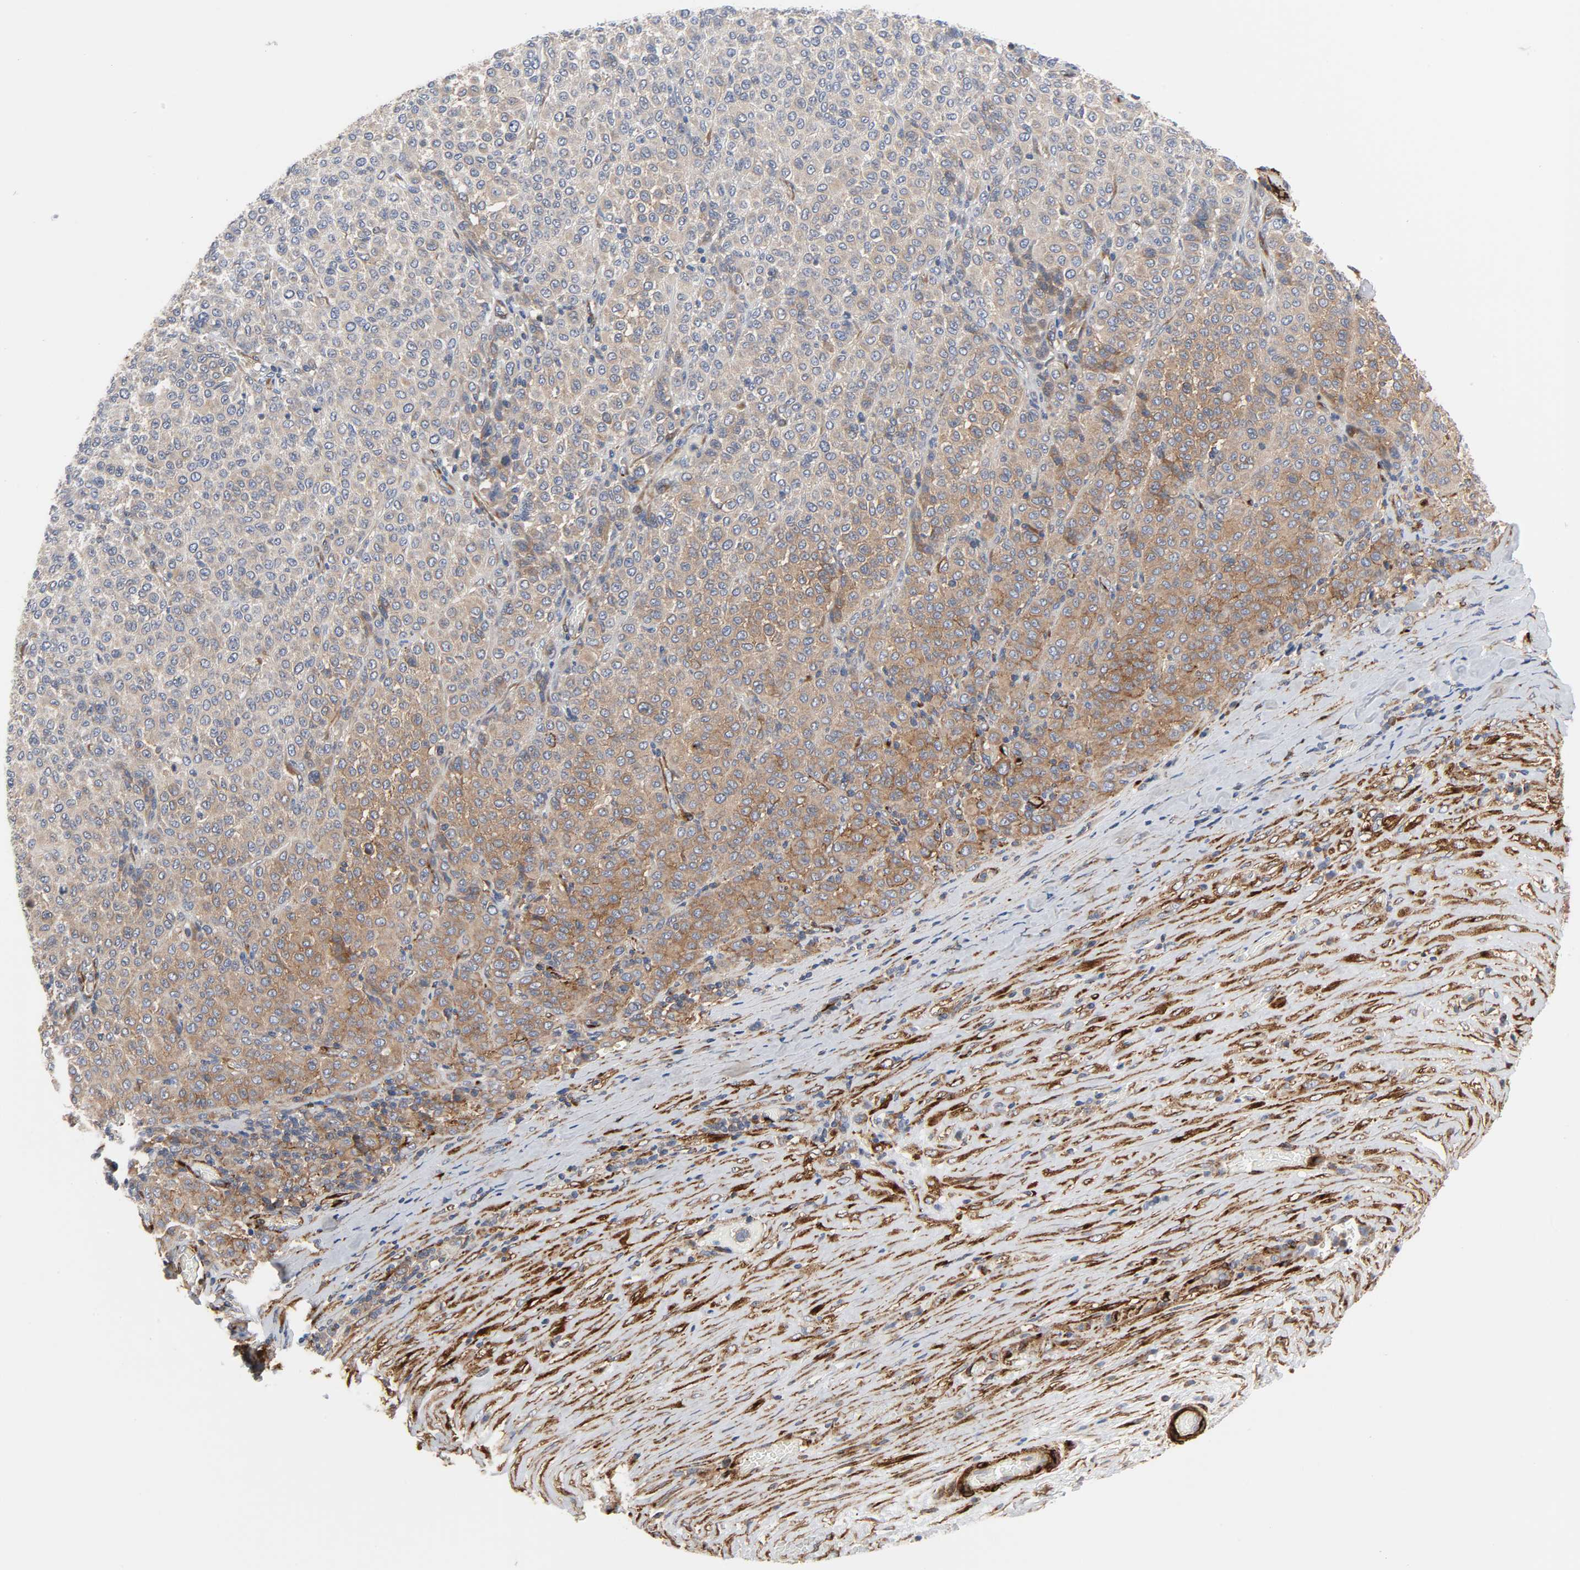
{"staining": {"intensity": "moderate", "quantity": "25%-75%", "location": "cytoplasmic/membranous"}, "tissue": "melanoma", "cell_type": "Tumor cells", "image_type": "cancer", "snomed": [{"axis": "morphology", "description": "Malignant melanoma, Metastatic site"}, {"axis": "topography", "description": "Pancreas"}], "caption": "The image displays immunohistochemical staining of malignant melanoma (metastatic site). There is moderate cytoplasmic/membranous expression is seen in about 25%-75% of tumor cells.", "gene": "ARHGAP1", "patient": {"sex": "female", "age": 30}}